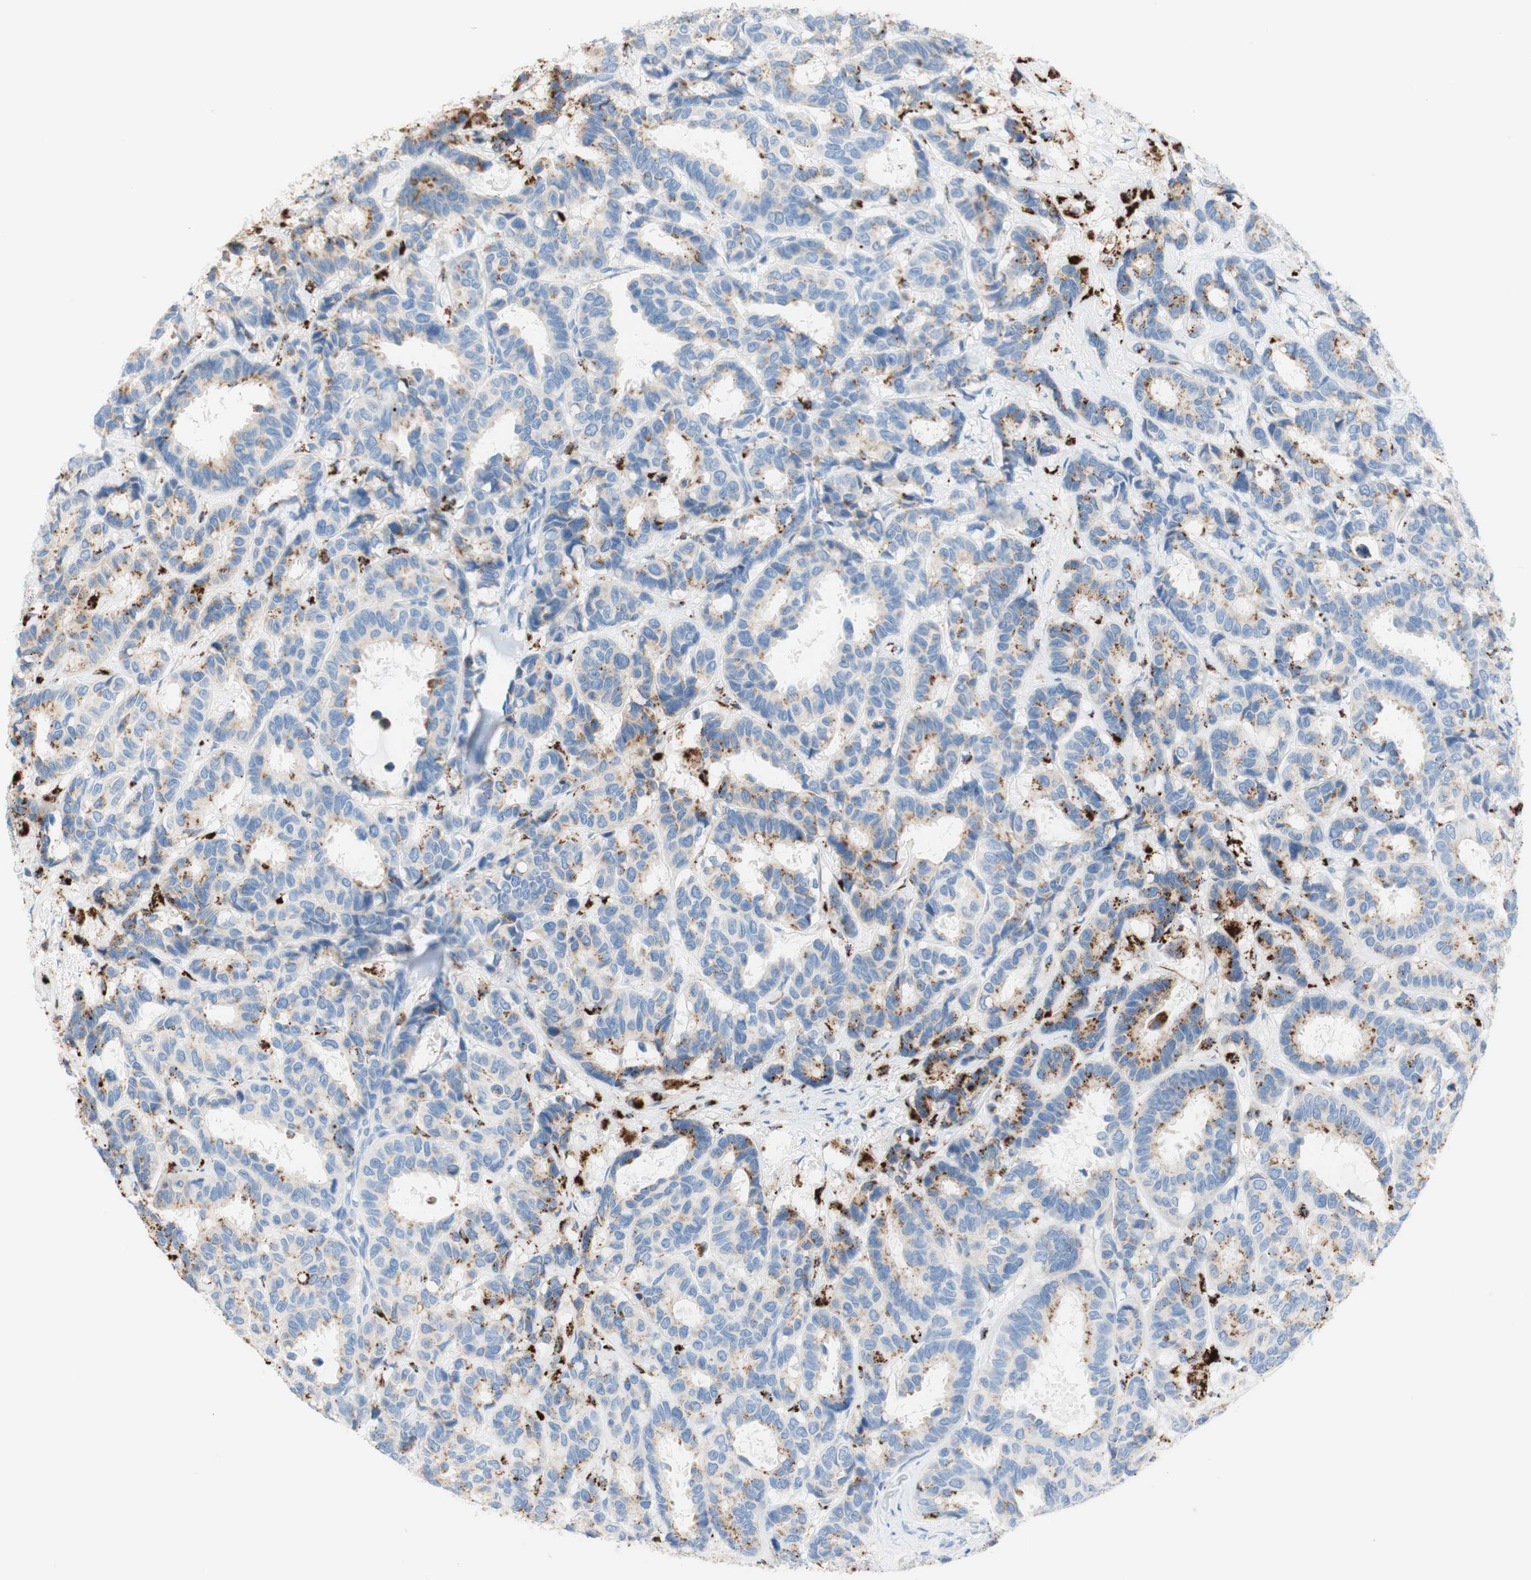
{"staining": {"intensity": "weak", "quantity": "<25%", "location": "cytoplasmic/membranous"}, "tissue": "breast cancer", "cell_type": "Tumor cells", "image_type": "cancer", "snomed": [{"axis": "morphology", "description": "Duct carcinoma"}, {"axis": "topography", "description": "Breast"}], "caption": "Tumor cells show no significant expression in breast cancer (infiltrating ductal carcinoma). (DAB immunohistochemistry (IHC), high magnification).", "gene": "CEACAM1", "patient": {"sex": "female", "age": 87}}